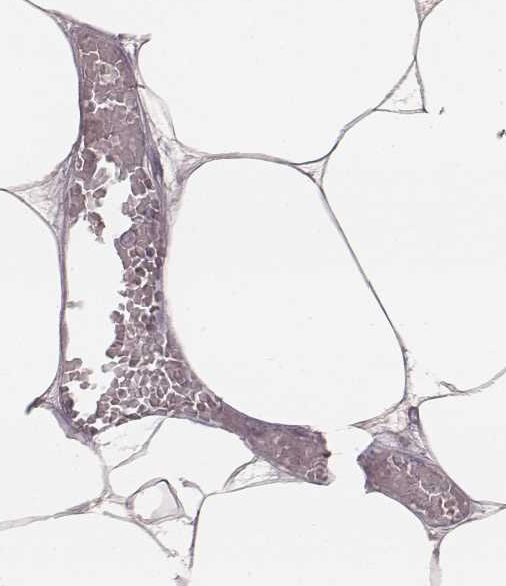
{"staining": {"intensity": "negative", "quantity": "none", "location": "none"}, "tissue": "breast", "cell_type": "Adipocytes", "image_type": "normal", "snomed": [{"axis": "morphology", "description": "Normal tissue, NOS"}, {"axis": "topography", "description": "Breast"}], "caption": "Immunohistochemistry of normal breast displays no expression in adipocytes.", "gene": "SMIM24", "patient": {"sex": "female", "age": 45}}